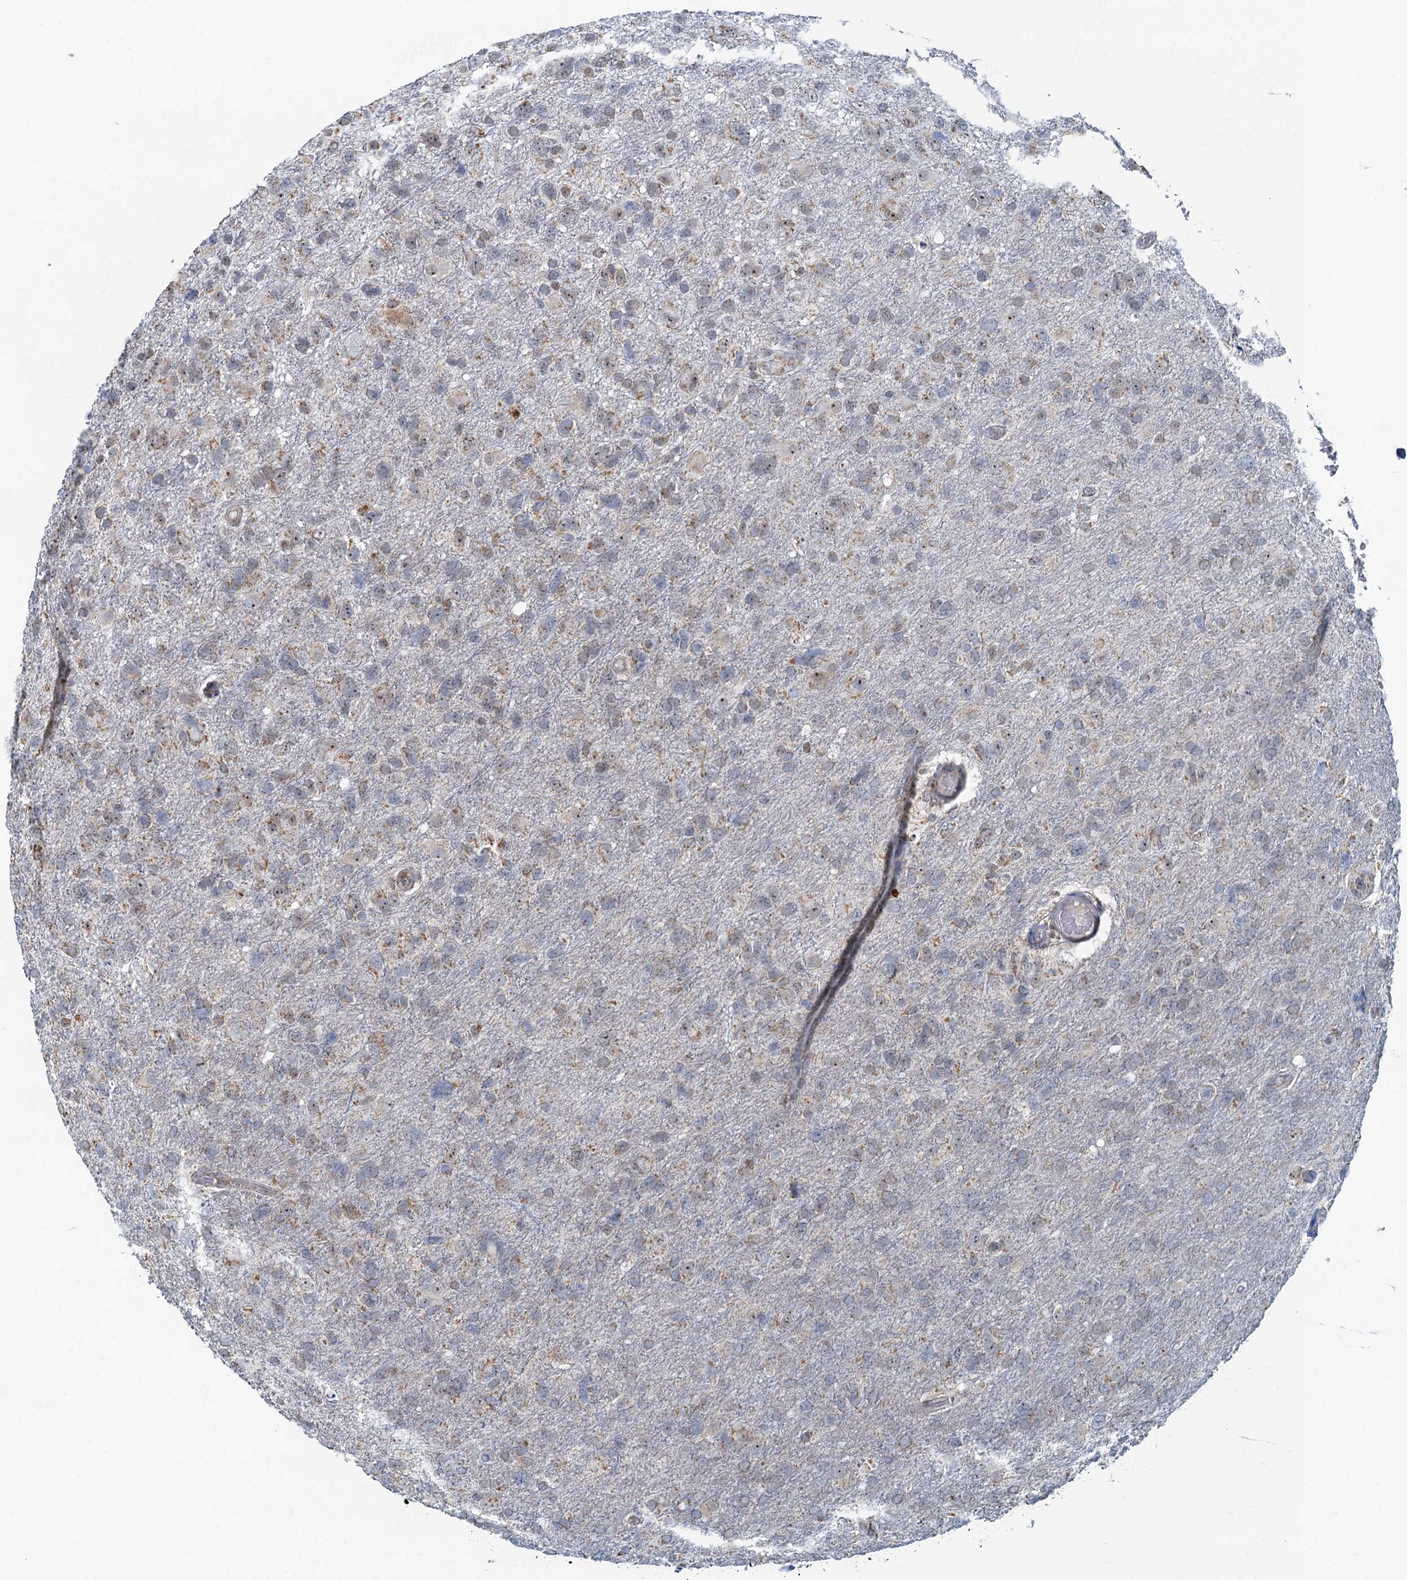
{"staining": {"intensity": "weak", "quantity": "25%-75%", "location": "cytoplasmic/membranous"}, "tissue": "glioma", "cell_type": "Tumor cells", "image_type": "cancer", "snomed": [{"axis": "morphology", "description": "Glioma, malignant, High grade"}, {"axis": "topography", "description": "Brain"}], "caption": "Protein staining of glioma tissue displays weak cytoplasmic/membranous staining in approximately 25%-75% of tumor cells. Nuclei are stained in blue.", "gene": "RAD9B", "patient": {"sex": "male", "age": 61}}